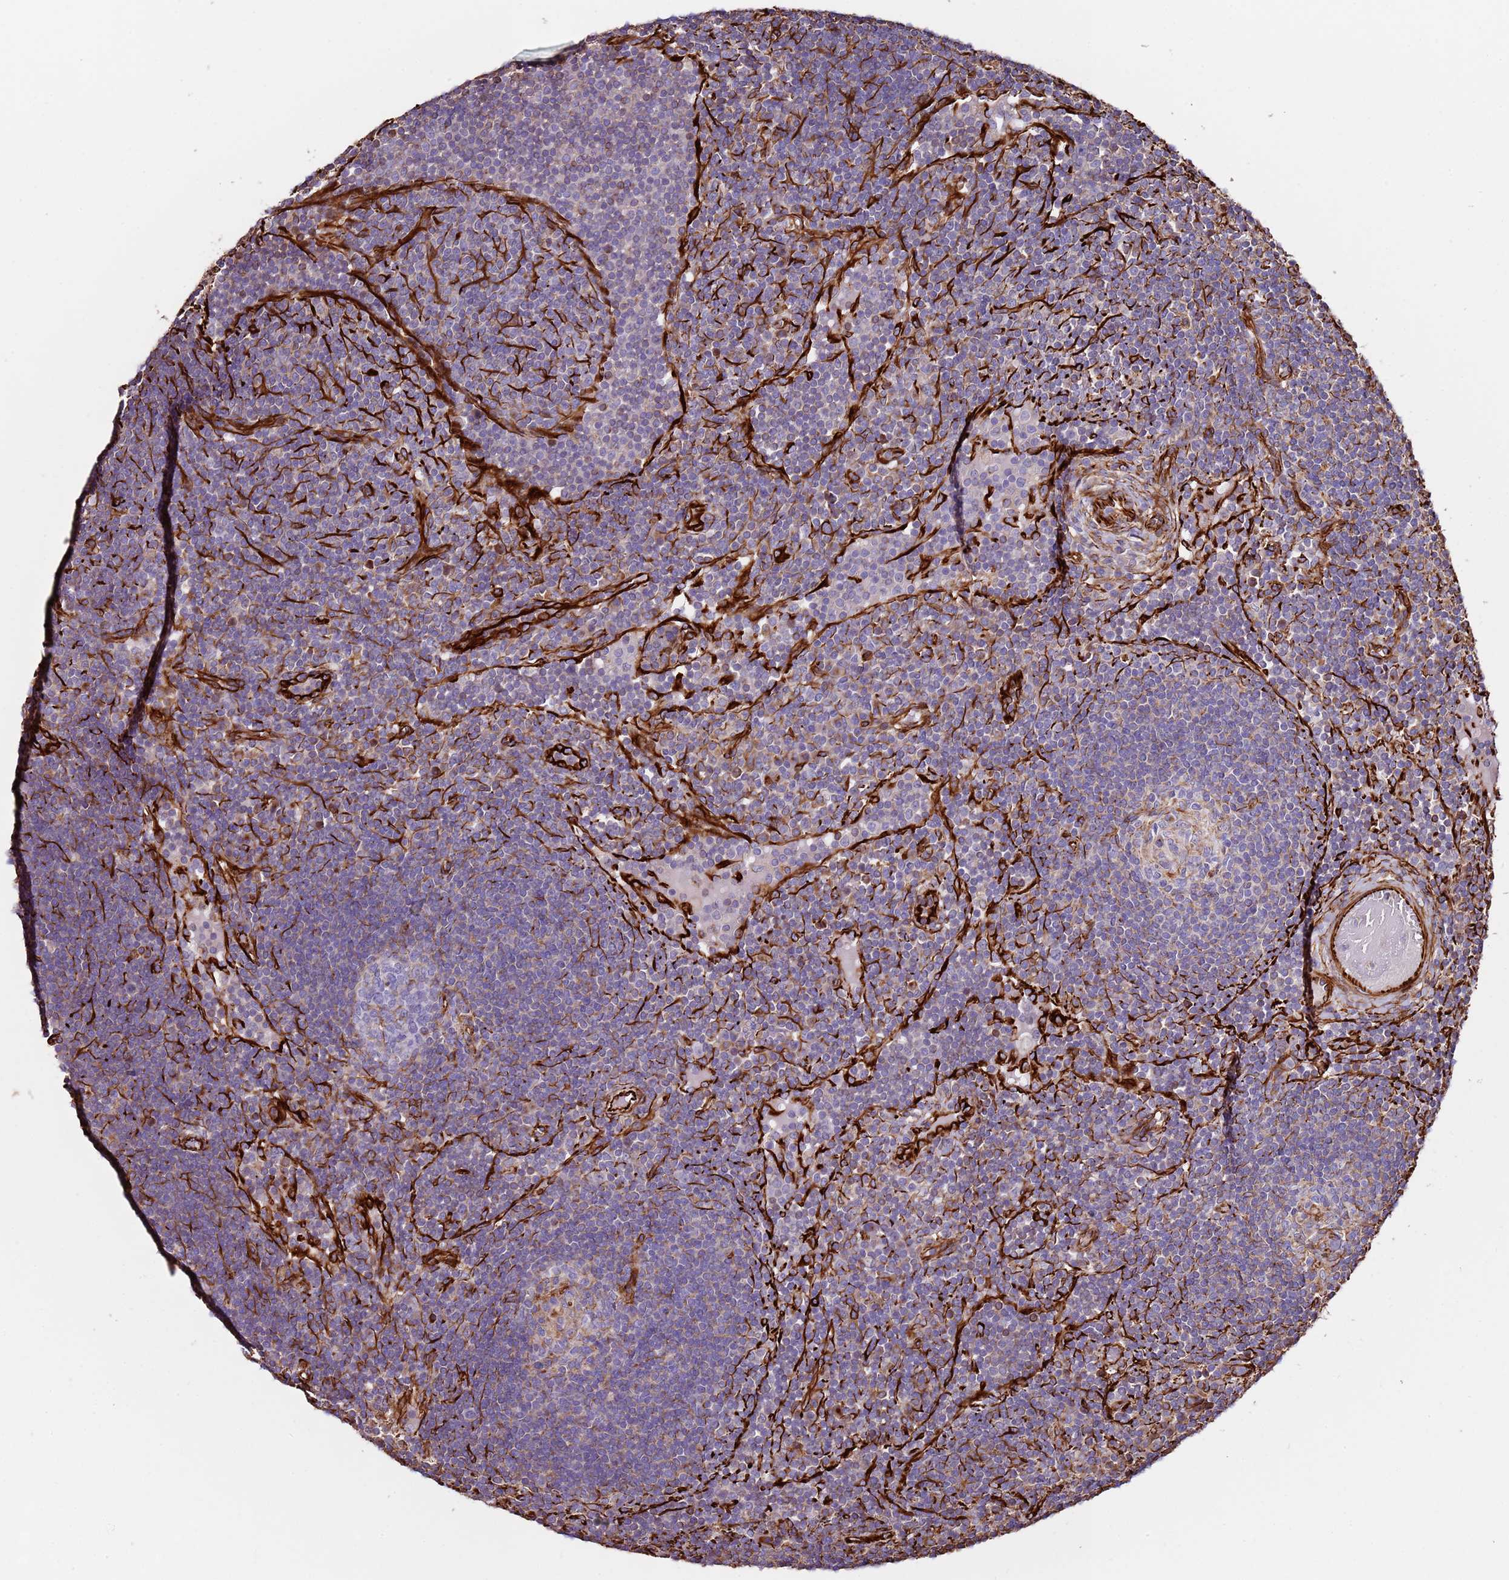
{"staining": {"intensity": "negative", "quantity": "none", "location": "none"}, "tissue": "lymph node", "cell_type": "Germinal center cells", "image_type": "normal", "snomed": [{"axis": "morphology", "description": "Normal tissue, NOS"}, {"axis": "topography", "description": "Lymph node"}], "caption": "IHC of unremarkable human lymph node exhibits no positivity in germinal center cells.", "gene": "MRGPRE", "patient": {"sex": "male", "age": 53}}